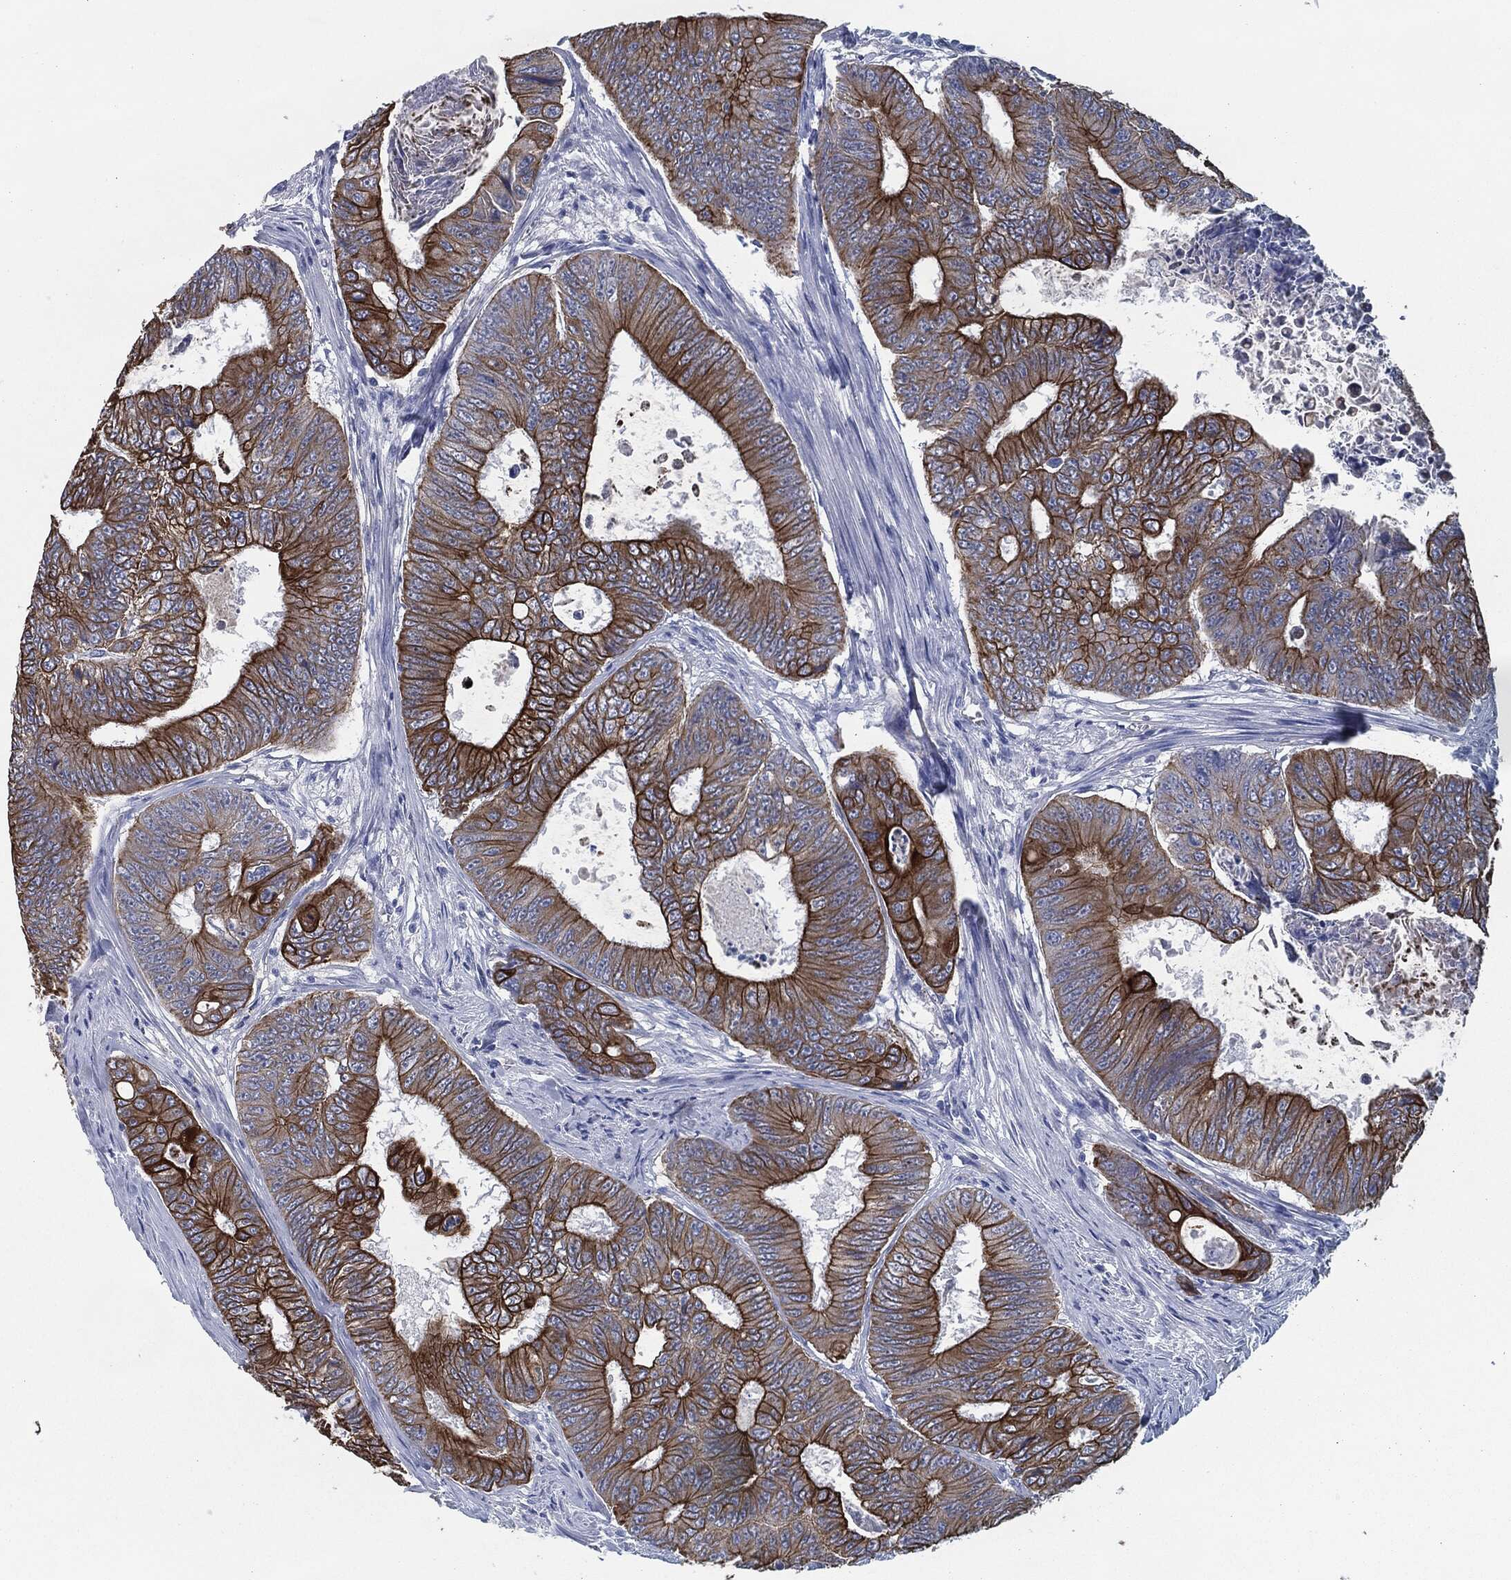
{"staining": {"intensity": "strong", "quantity": ">75%", "location": "cytoplasmic/membranous"}, "tissue": "colorectal cancer", "cell_type": "Tumor cells", "image_type": "cancer", "snomed": [{"axis": "morphology", "description": "Adenocarcinoma, NOS"}, {"axis": "topography", "description": "Colon"}], "caption": "Immunohistochemical staining of human colorectal cancer (adenocarcinoma) shows strong cytoplasmic/membranous protein positivity in approximately >75% of tumor cells. The staining was performed using DAB (3,3'-diaminobenzidine), with brown indicating positive protein expression. Nuclei are stained blue with hematoxylin.", "gene": "SHROOM2", "patient": {"sex": "female", "age": 48}}